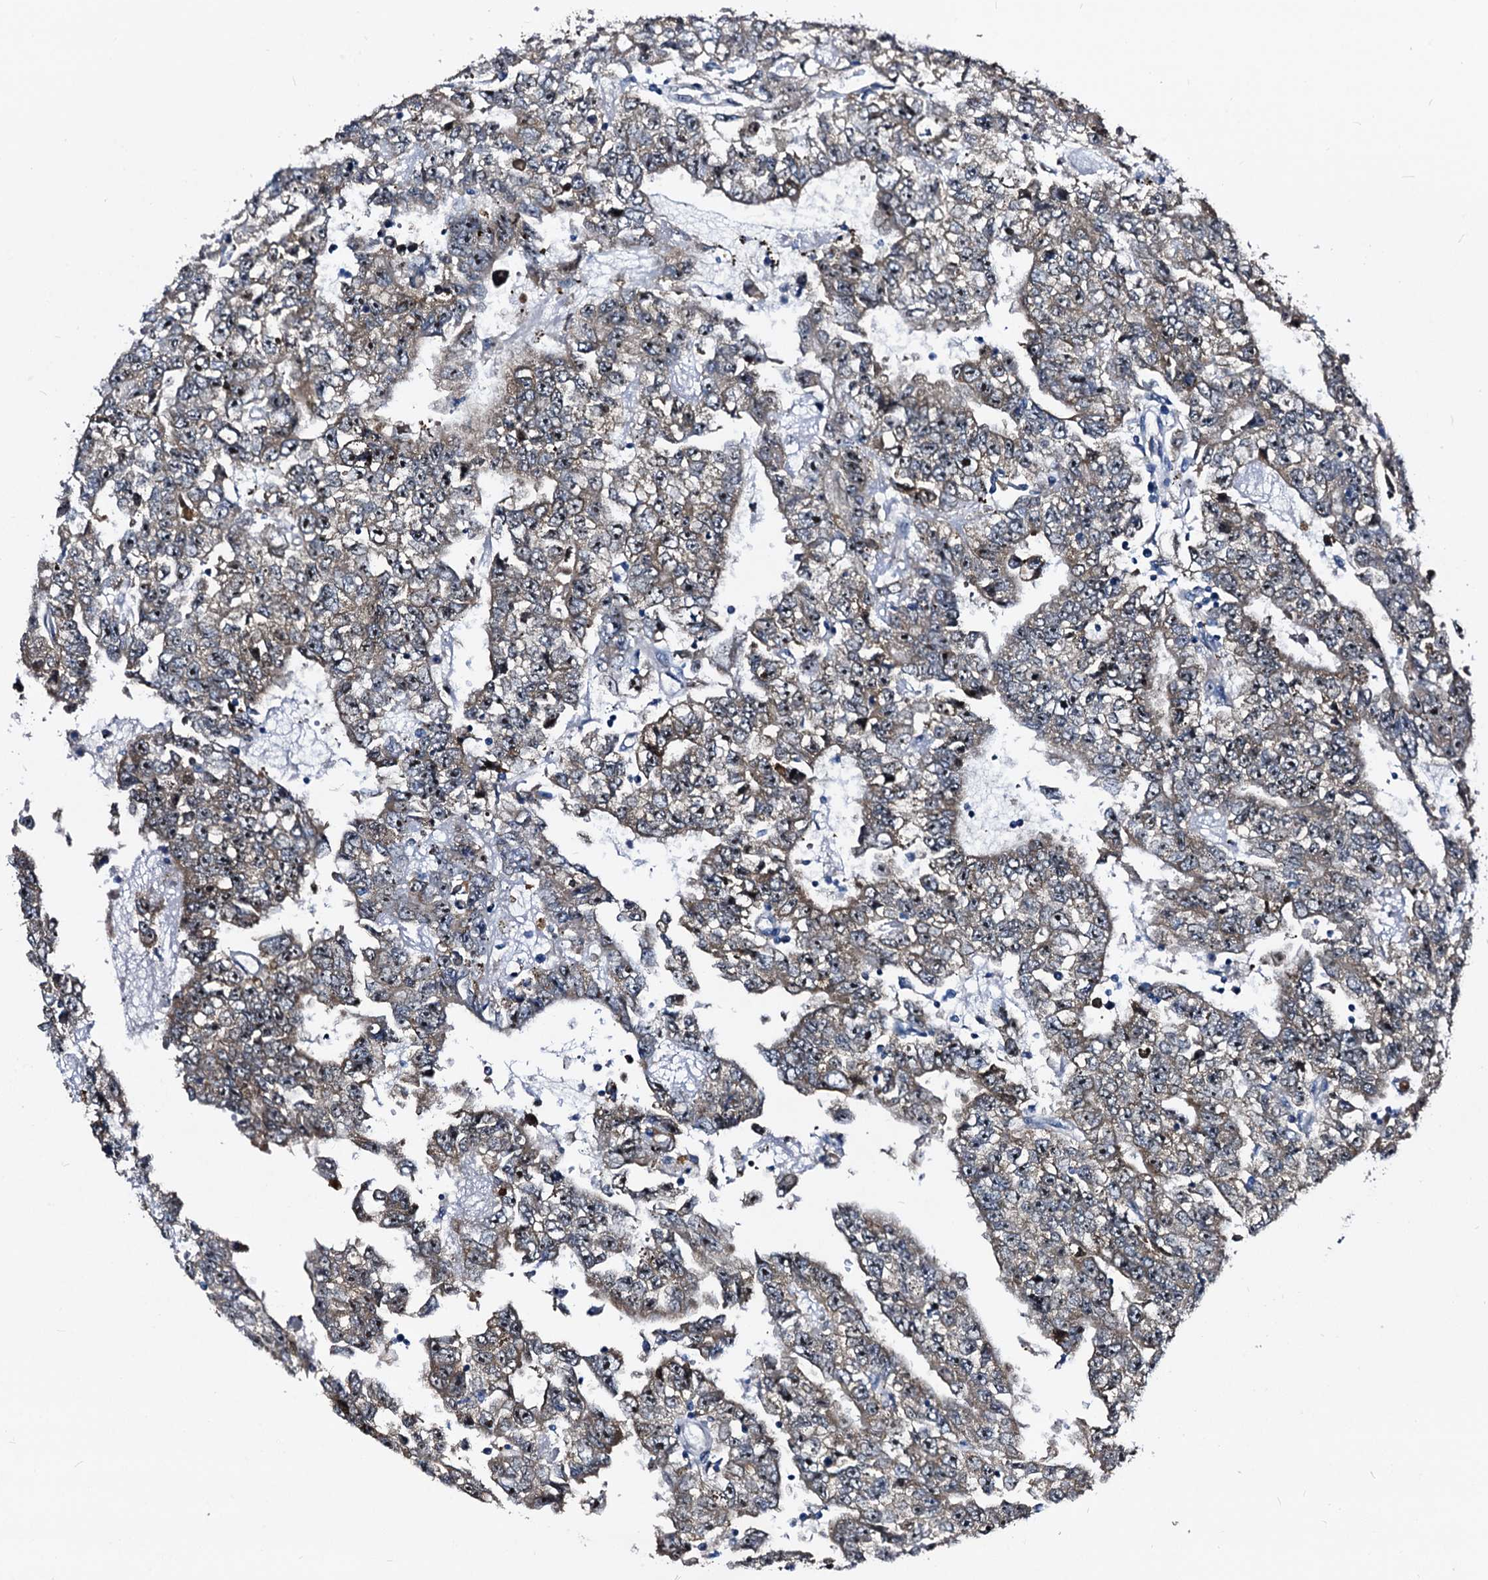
{"staining": {"intensity": "weak", "quantity": "25%-75%", "location": "cytoplasmic/membranous"}, "tissue": "testis cancer", "cell_type": "Tumor cells", "image_type": "cancer", "snomed": [{"axis": "morphology", "description": "Carcinoma, Embryonal, NOS"}, {"axis": "topography", "description": "Testis"}], "caption": "Testis embryonal carcinoma was stained to show a protein in brown. There is low levels of weak cytoplasmic/membranous expression in about 25%-75% of tumor cells.", "gene": "EMG1", "patient": {"sex": "male", "age": 25}}